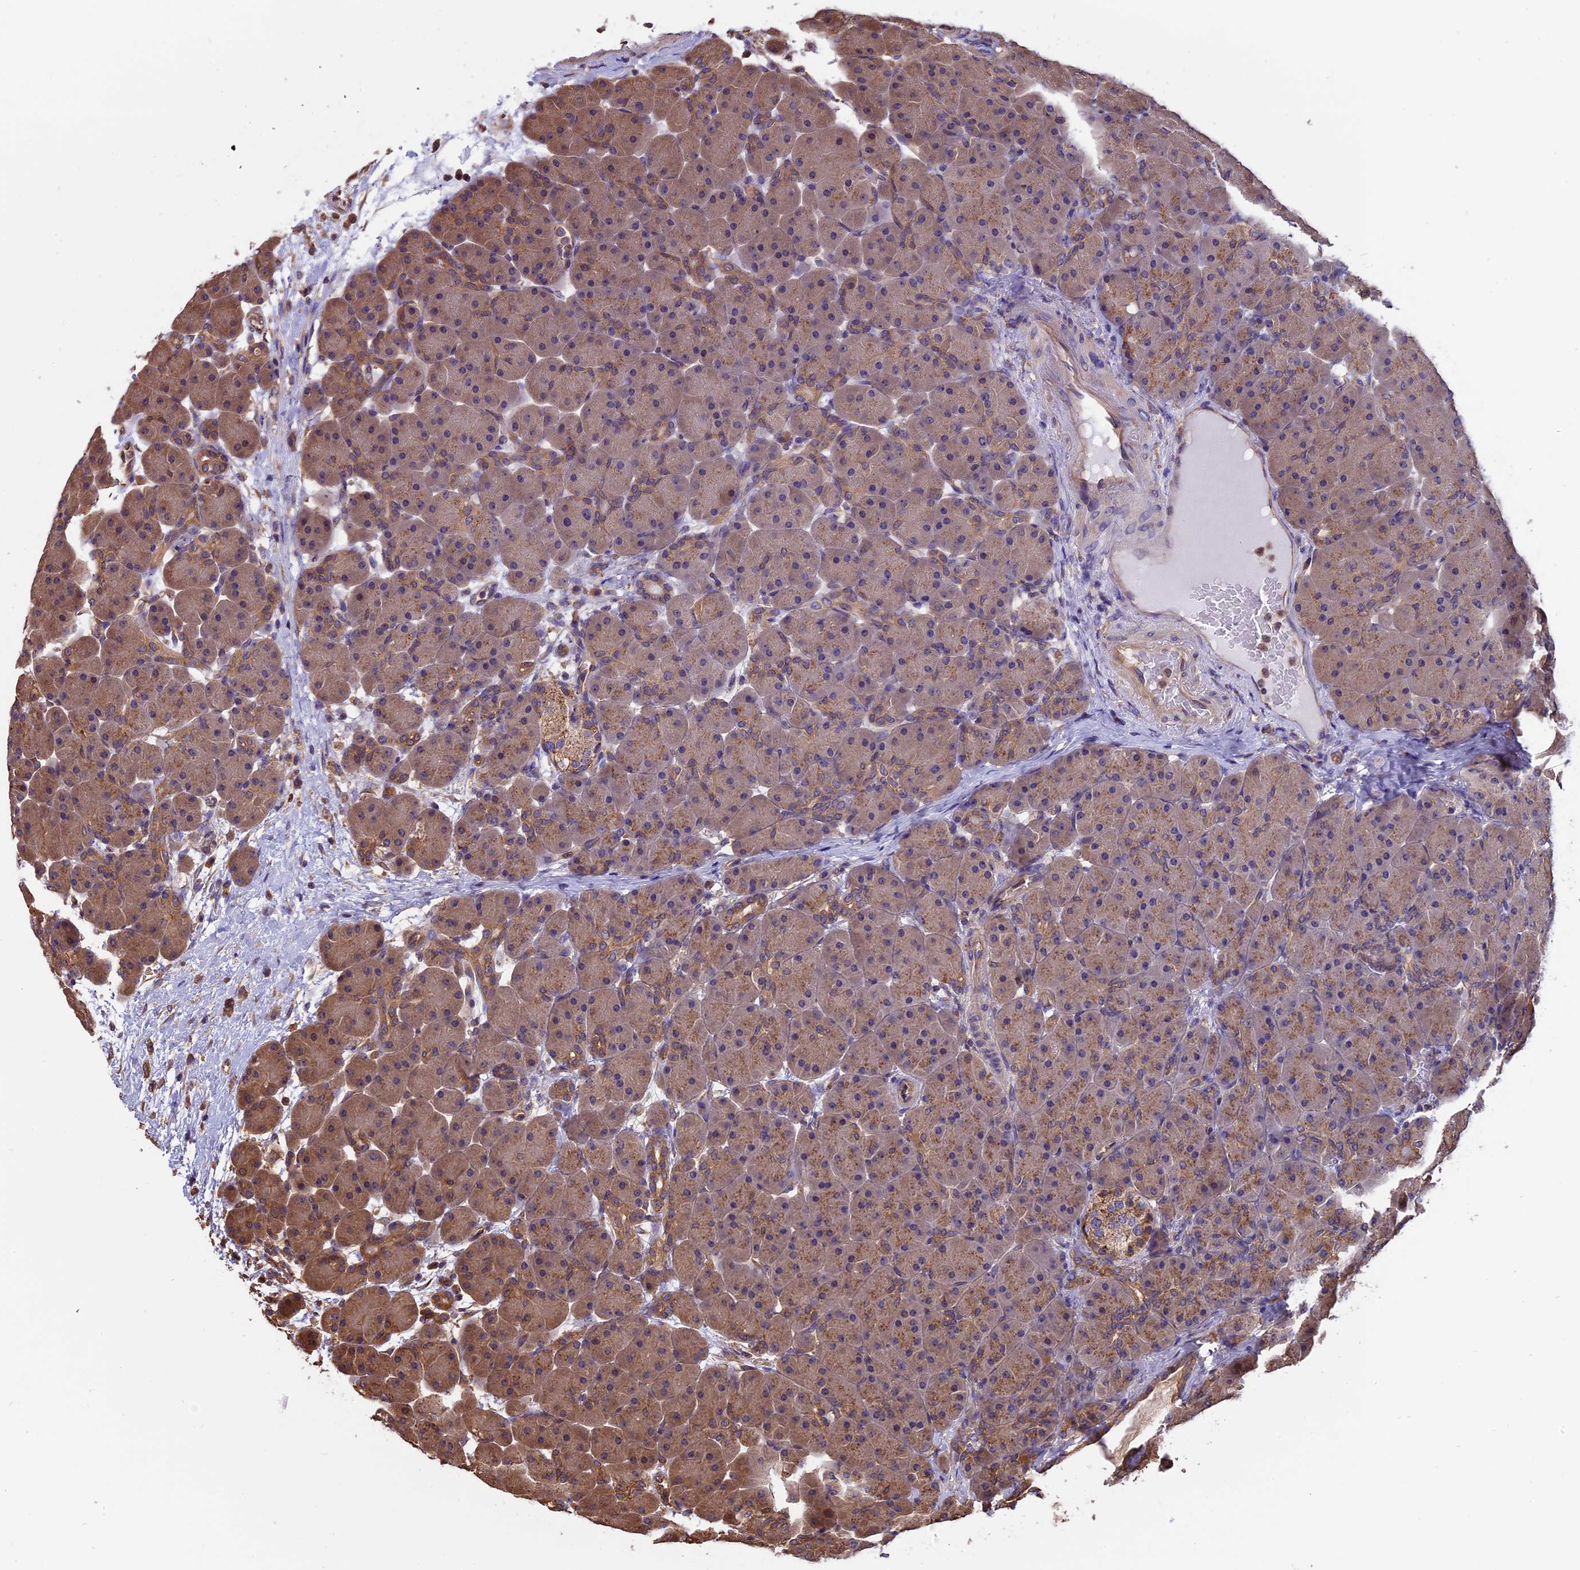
{"staining": {"intensity": "moderate", "quantity": "25%-75%", "location": "cytoplasmic/membranous"}, "tissue": "pancreas", "cell_type": "Exocrine glandular cells", "image_type": "normal", "snomed": [{"axis": "morphology", "description": "Normal tissue, NOS"}, {"axis": "topography", "description": "Pancreas"}], "caption": "IHC image of normal pancreas: human pancreas stained using IHC demonstrates medium levels of moderate protein expression localized specifically in the cytoplasmic/membranous of exocrine glandular cells, appearing as a cytoplasmic/membranous brown color.", "gene": "CHMP2A", "patient": {"sex": "male", "age": 66}}